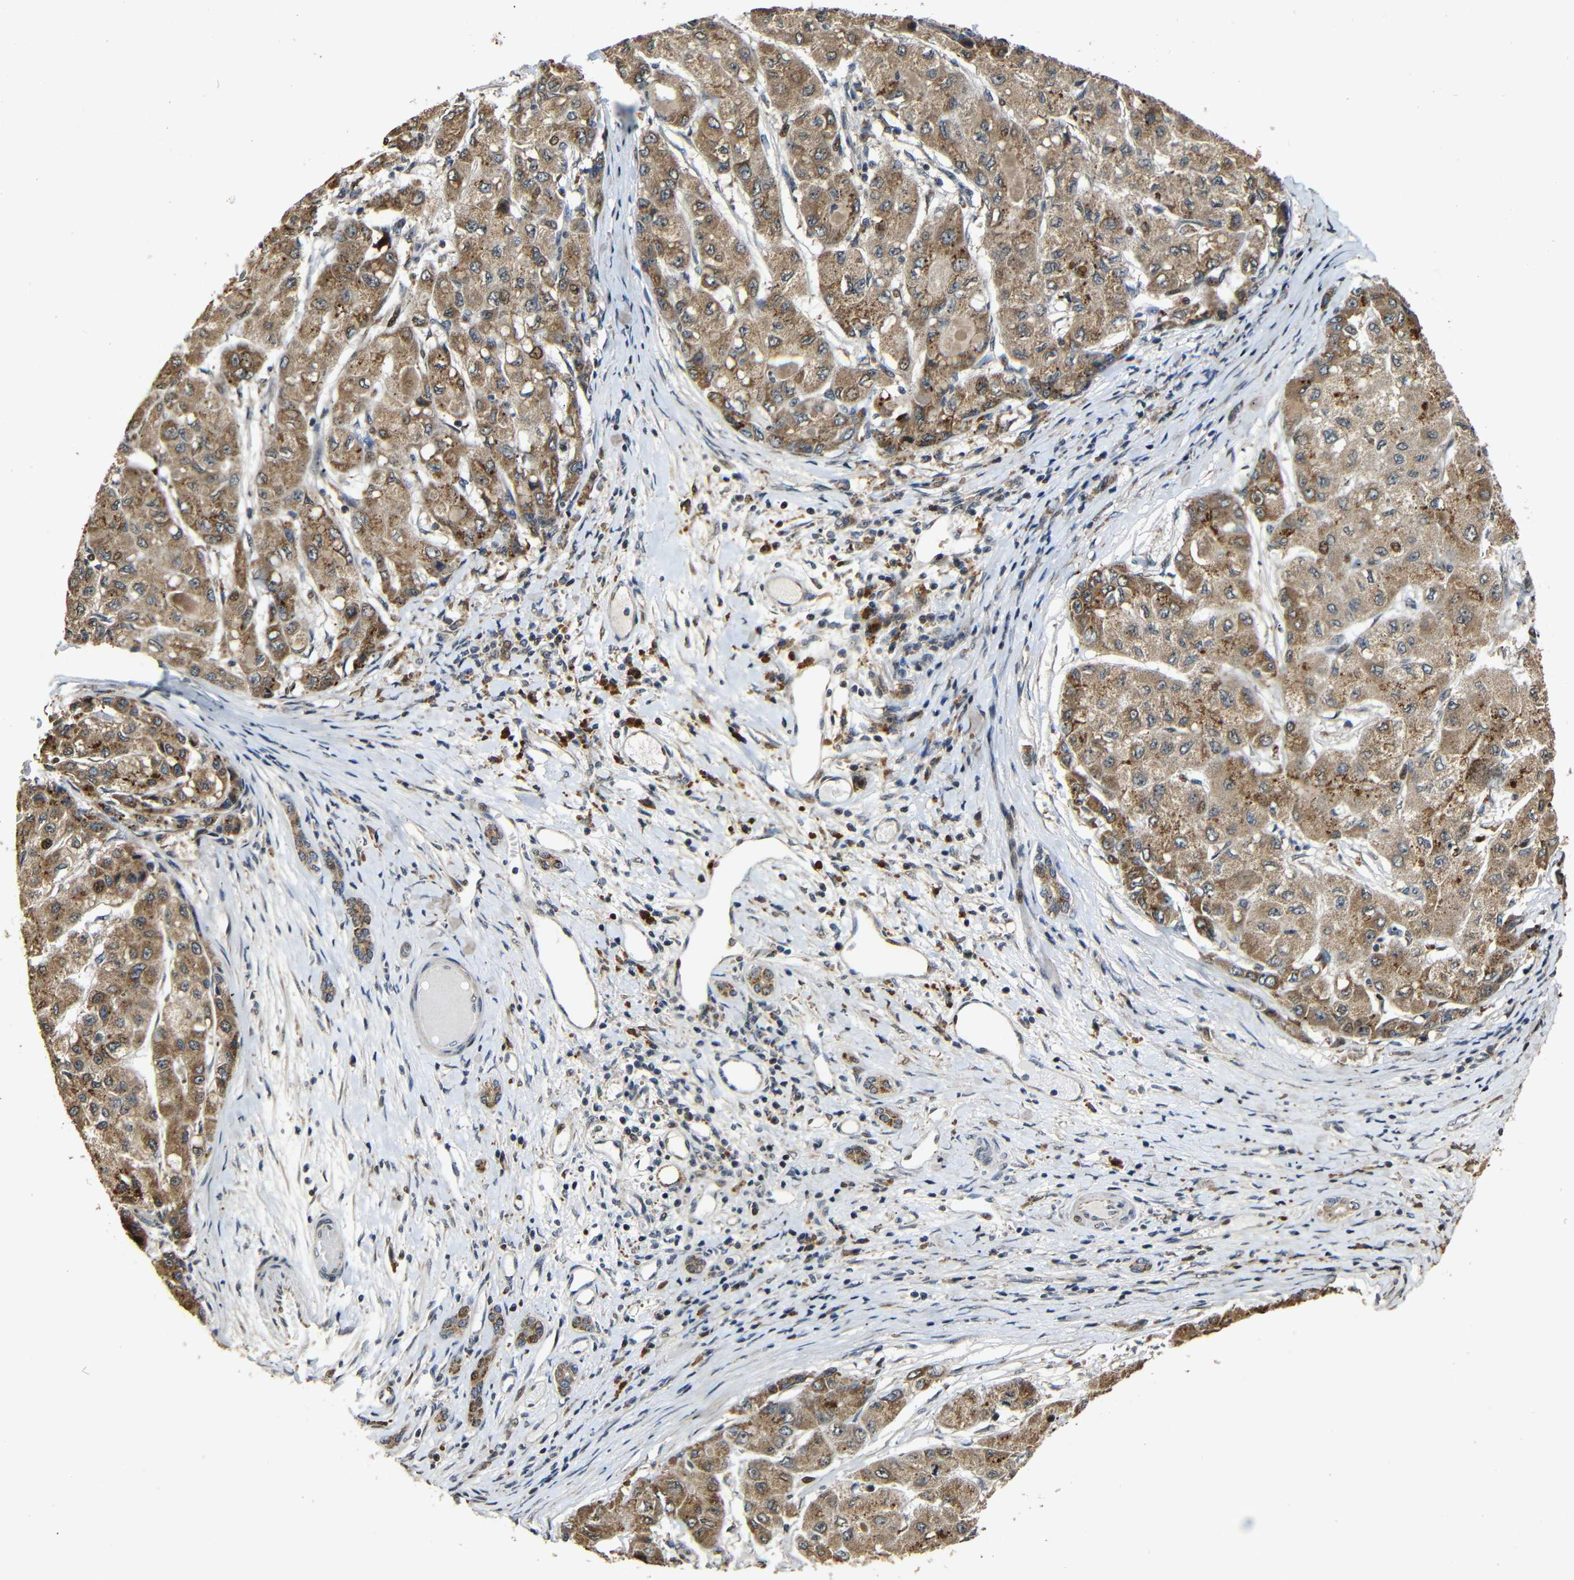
{"staining": {"intensity": "moderate", "quantity": ">75%", "location": "cytoplasmic/membranous"}, "tissue": "liver cancer", "cell_type": "Tumor cells", "image_type": "cancer", "snomed": [{"axis": "morphology", "description": "Carcinoma, Hepatocellular, NOS"}, {"axis": "topography", "description": "Liver"}], "caption": "Protein staining shows moderate cytoplasmic/membranous staining in approximately >75% of tumor cells in liver cancer (hepatocellular carcinoma).", "gene": "KAZALD1", "patient": {"sex": "male", "age": 80}}